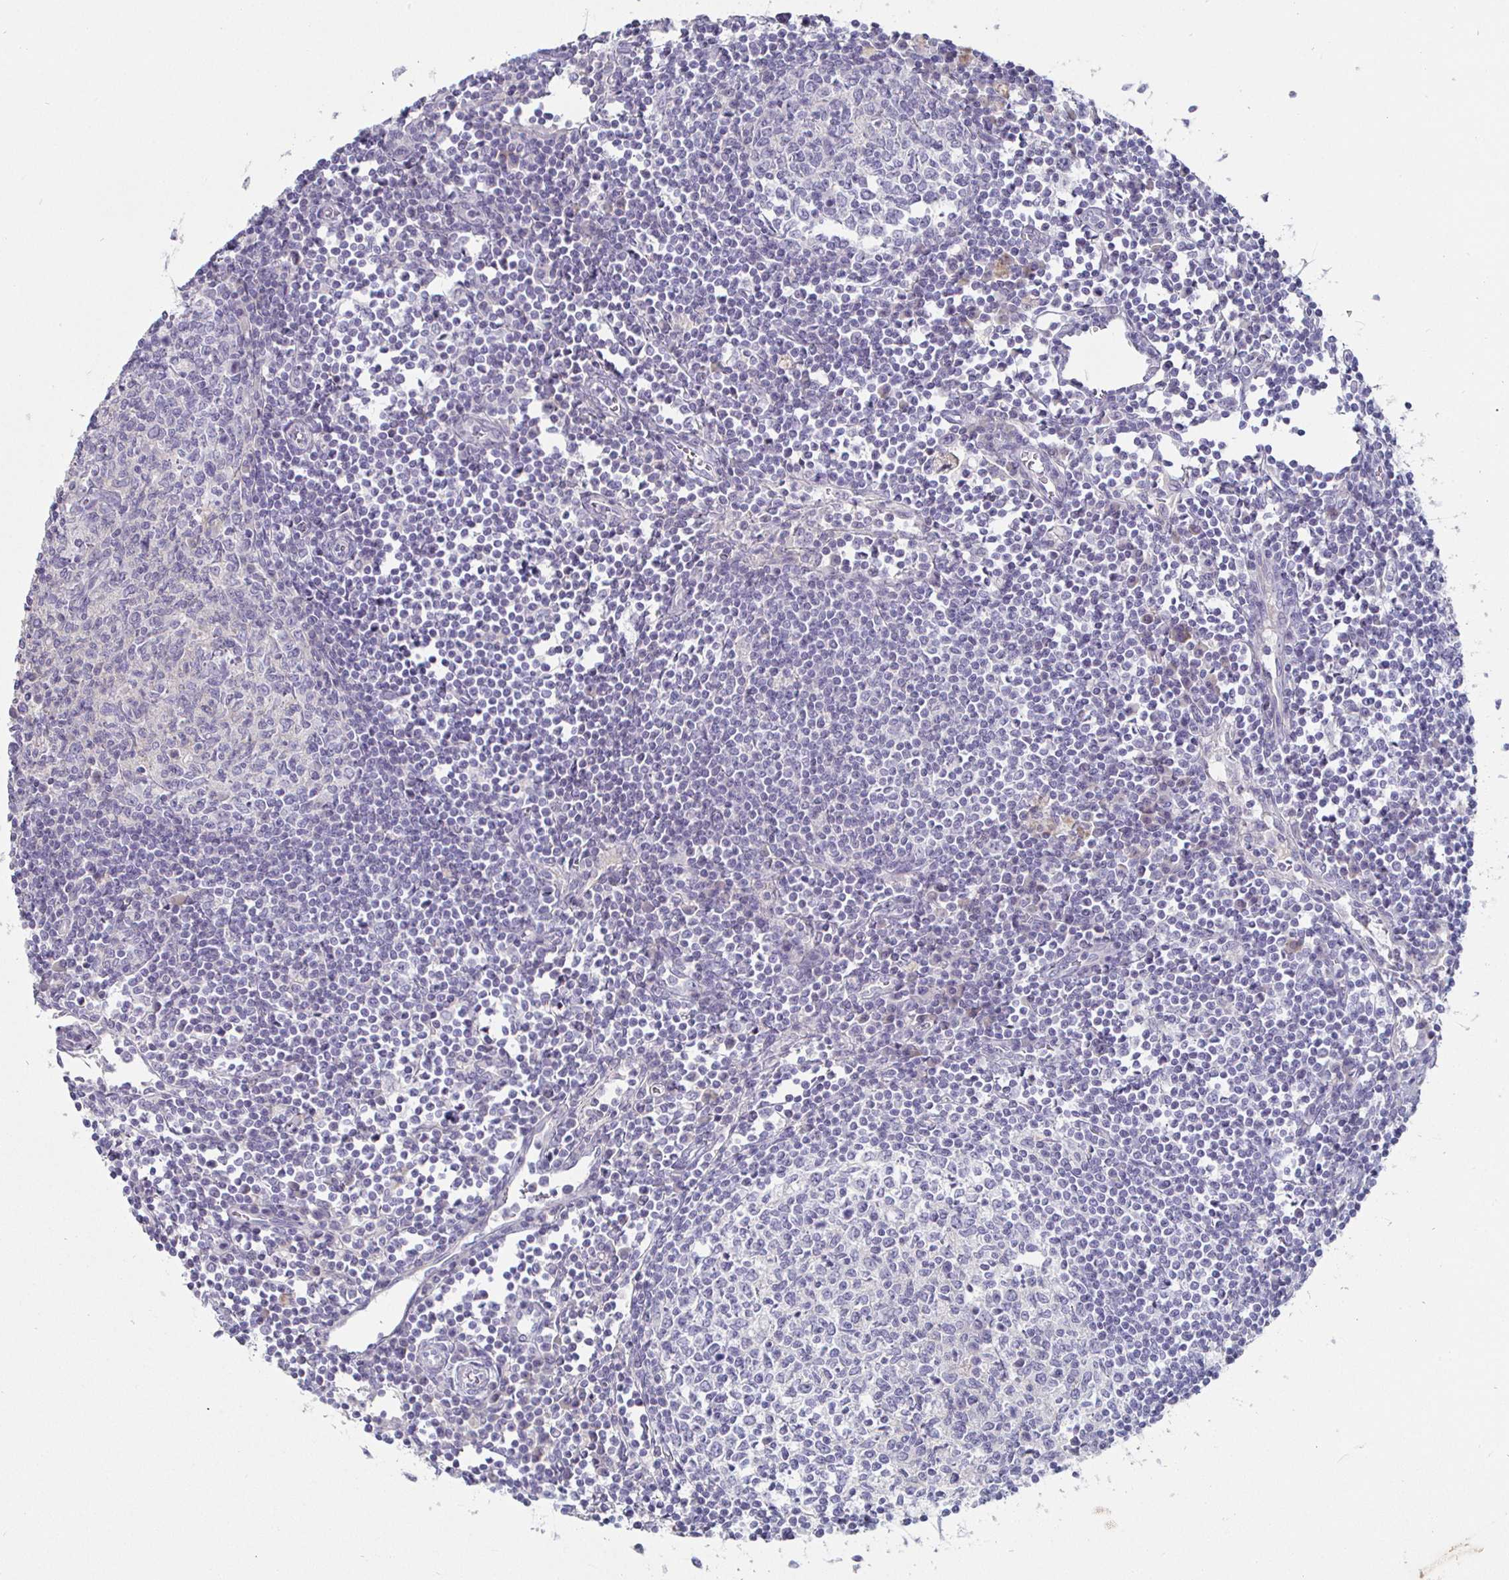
{"staining": {"intensity": "negative", "quantity": "none", "location": "none"}, "tissue": "lymph node", "cell_type": "Germinal center cells", "image_type": "normal", "snomed": [{"axis": "morphology", "description": "Normal tissue, NOS"}, {"axis": "topography", "description": "Lymph node"}], "caption": "Germinal center cells are negative for protein expression in unremarkable human lymph node. The staining is performed using DAB (3,3'-diaminobenzidine) brown chromogen with nuclei counter-stained in using hematoxylin.", "gene": "ENPP1", "patient": {"sex": "male", "age": 67}}